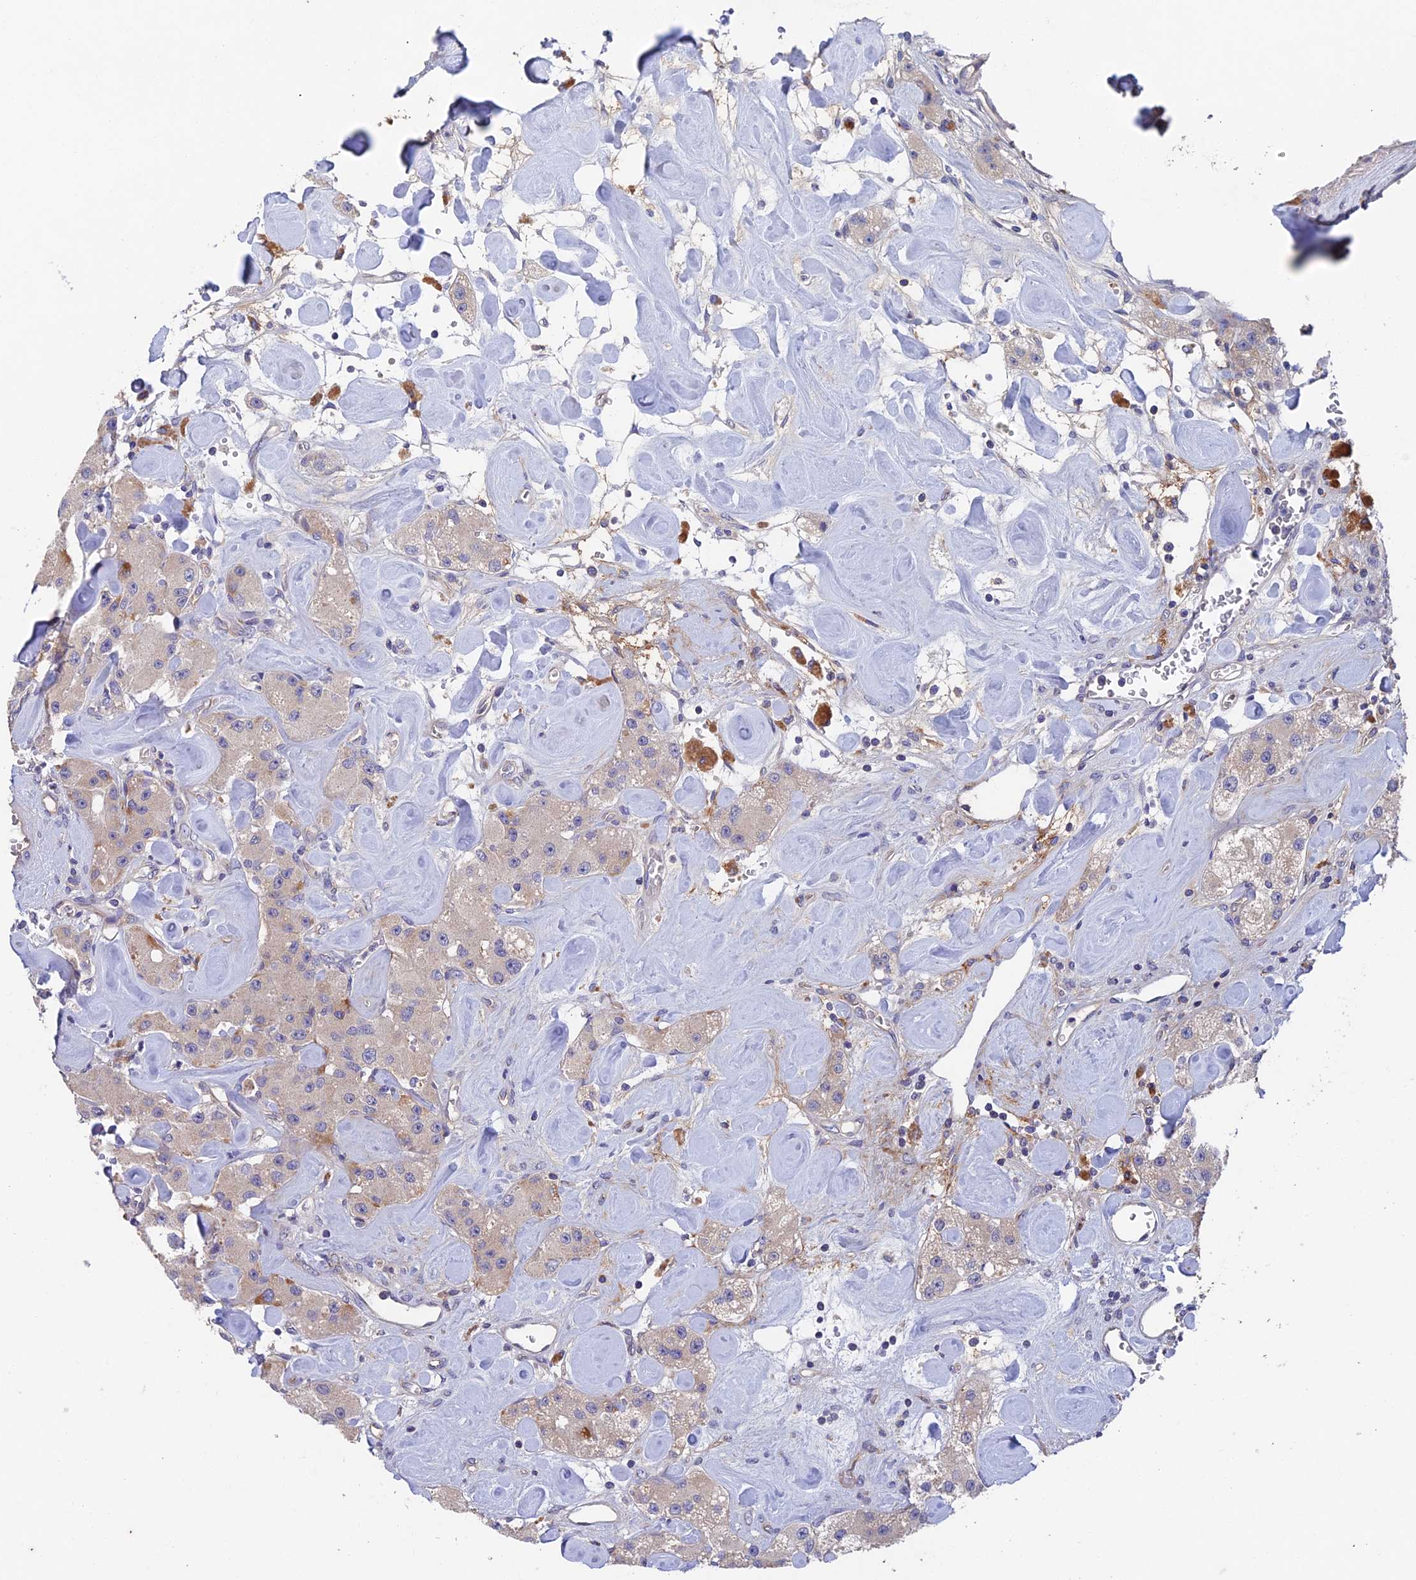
{"staining": {"intensity": "negative", "quantity": "none", "location": "none"}, "tissue": "carcinoid", "cell_type": "Tumor cells", "image_type": "cancer", "snomed": [{"axis": "morphology", "description": "Carcinoid, malignant, NOS"}, {"axis": "topography", "description": "Pancreas"}], "caption": "Histopathology image shows no protein staining in tumor cells of carcinoid (malignant) tissue. (Brightfield microscopy of DAB immunohistochemistry at high magnification).", "gene": "ADAMTS13", "patient": {"sex": "male", "age": 41}}